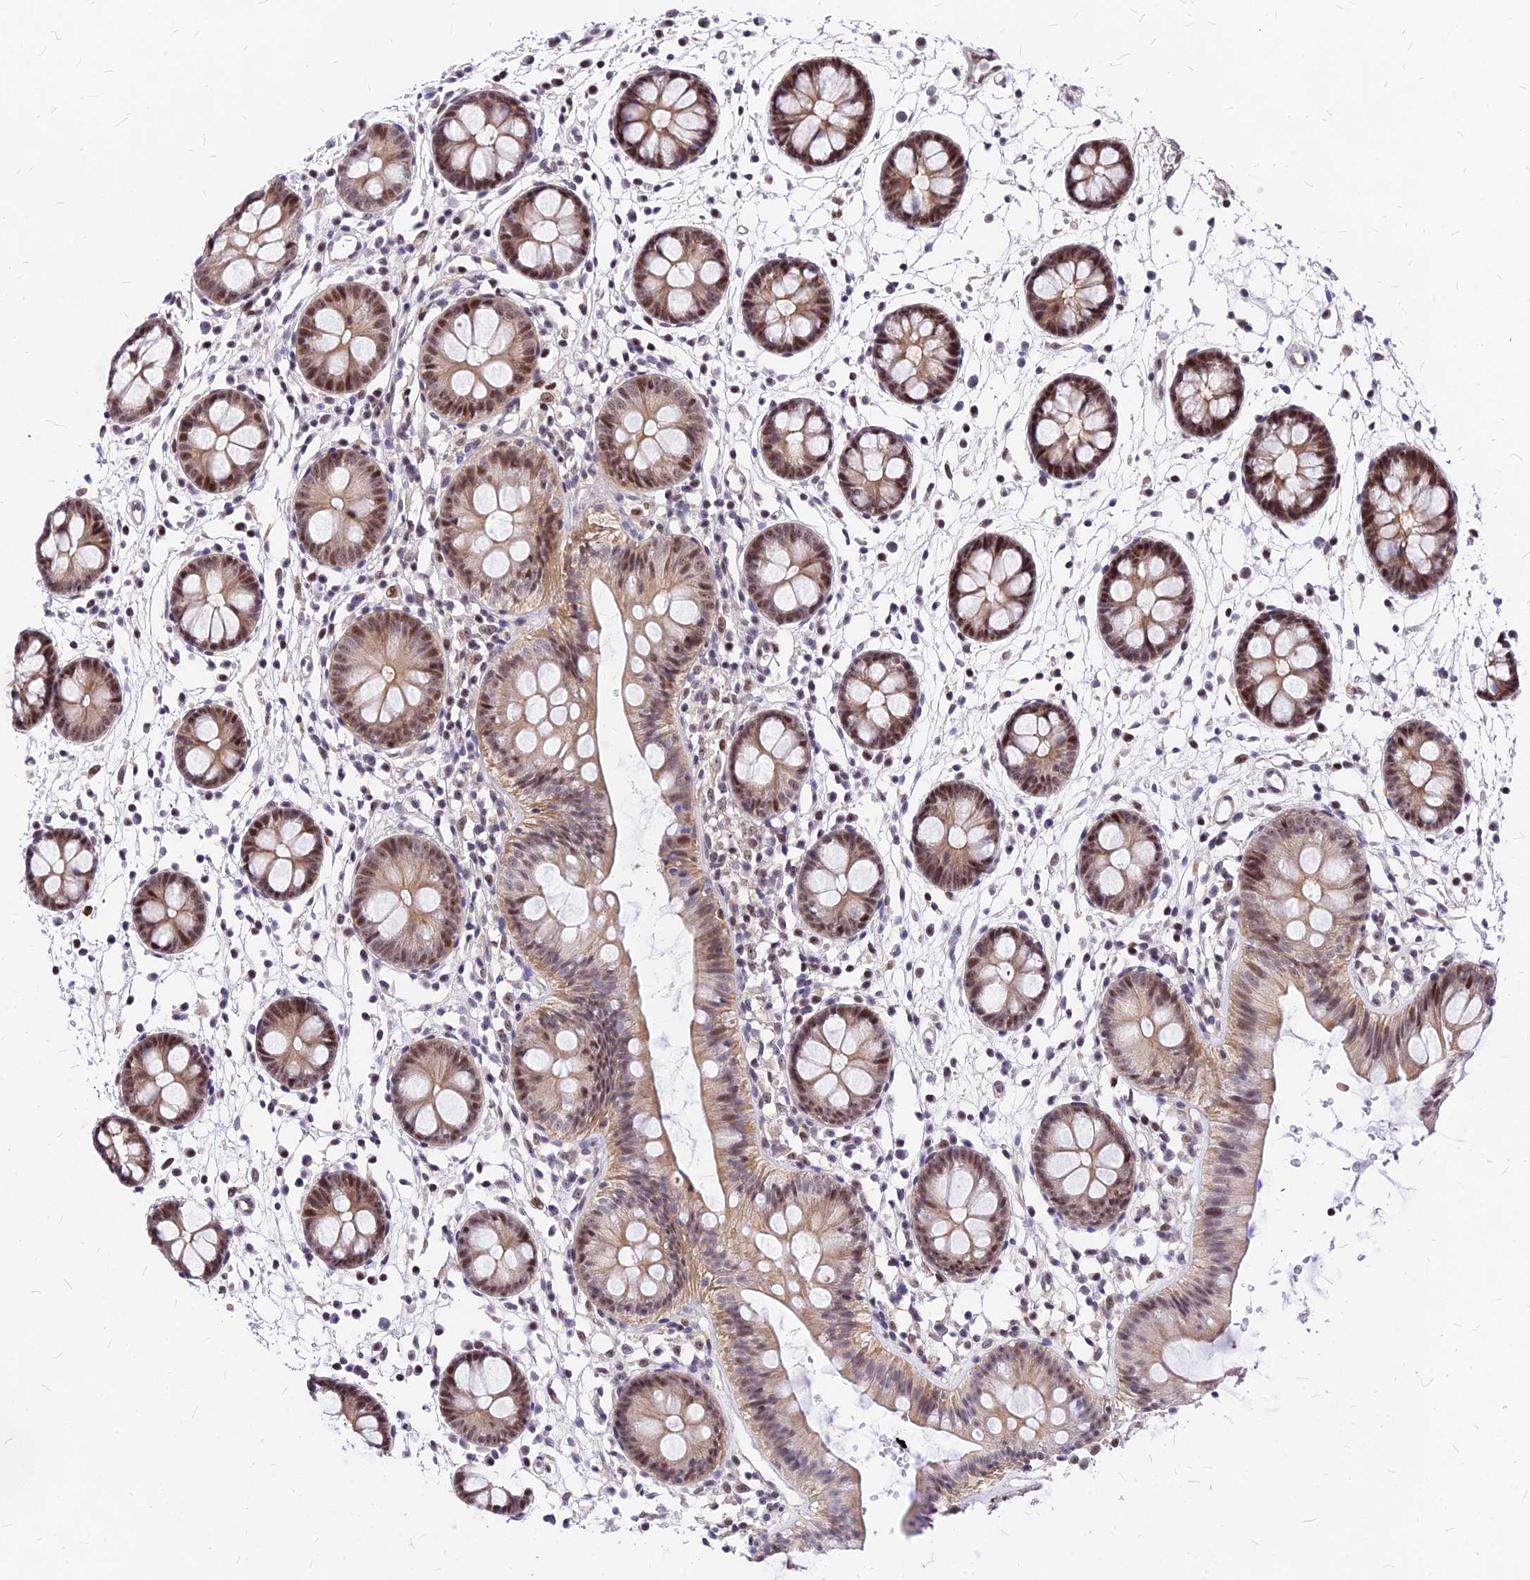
{"staining": {"intensity": "moderate", "quantity": ">75%", "location": "nuclear"}, "tissue": "colon", "cell_type": "Endothelial cells", "image_type": "normal", "snomed": [{"axis": "morphology", "description": "Normal tissue, NOS"}, {"axis": "topography", "description": "Colon"}], "caption": "Benign colon demonstrates moderate nuclear positivity in approximately >75% of endothelial cells.", "gene": "DDX55", "patient": {"sex": "male", "age": 56}}